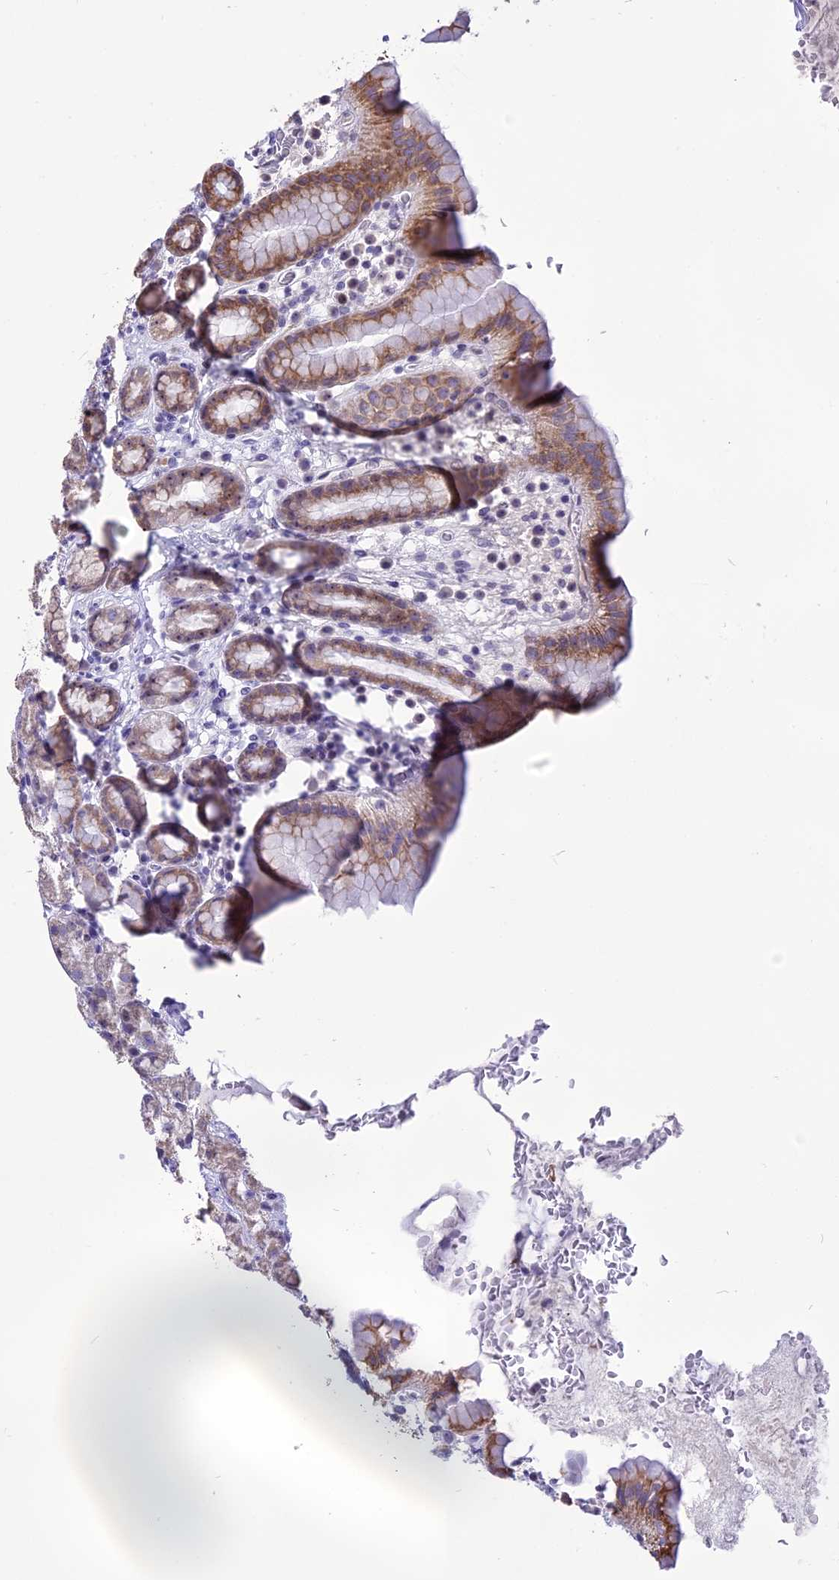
{"staining": {"intensity": "moderate", "quantity": "25%-75%", "location": "cytoplasmic/membranous"}, "tissue": "stomach", "cell_type": "Glandular cells", "image_type": "normal", "snomed": [{"axis": "morphology", "description": "Normal tissue, NOS"}, {"axis": "topography", "description": "Stomach, upper"}, {"axis": "topography", "description": "Stomach, lower"}, {"axis": "topography", "description": "Small intestine"}], "caption": "This photomicrograph reveals immunohistochemistry (IHC) staining of normal human stomach, with medium moderate cytoplasmic/membranous expression in about 25%-75% of glandular cells.", "gene": "CMSS1", "patient": {"sex": "male", "age": 68}}